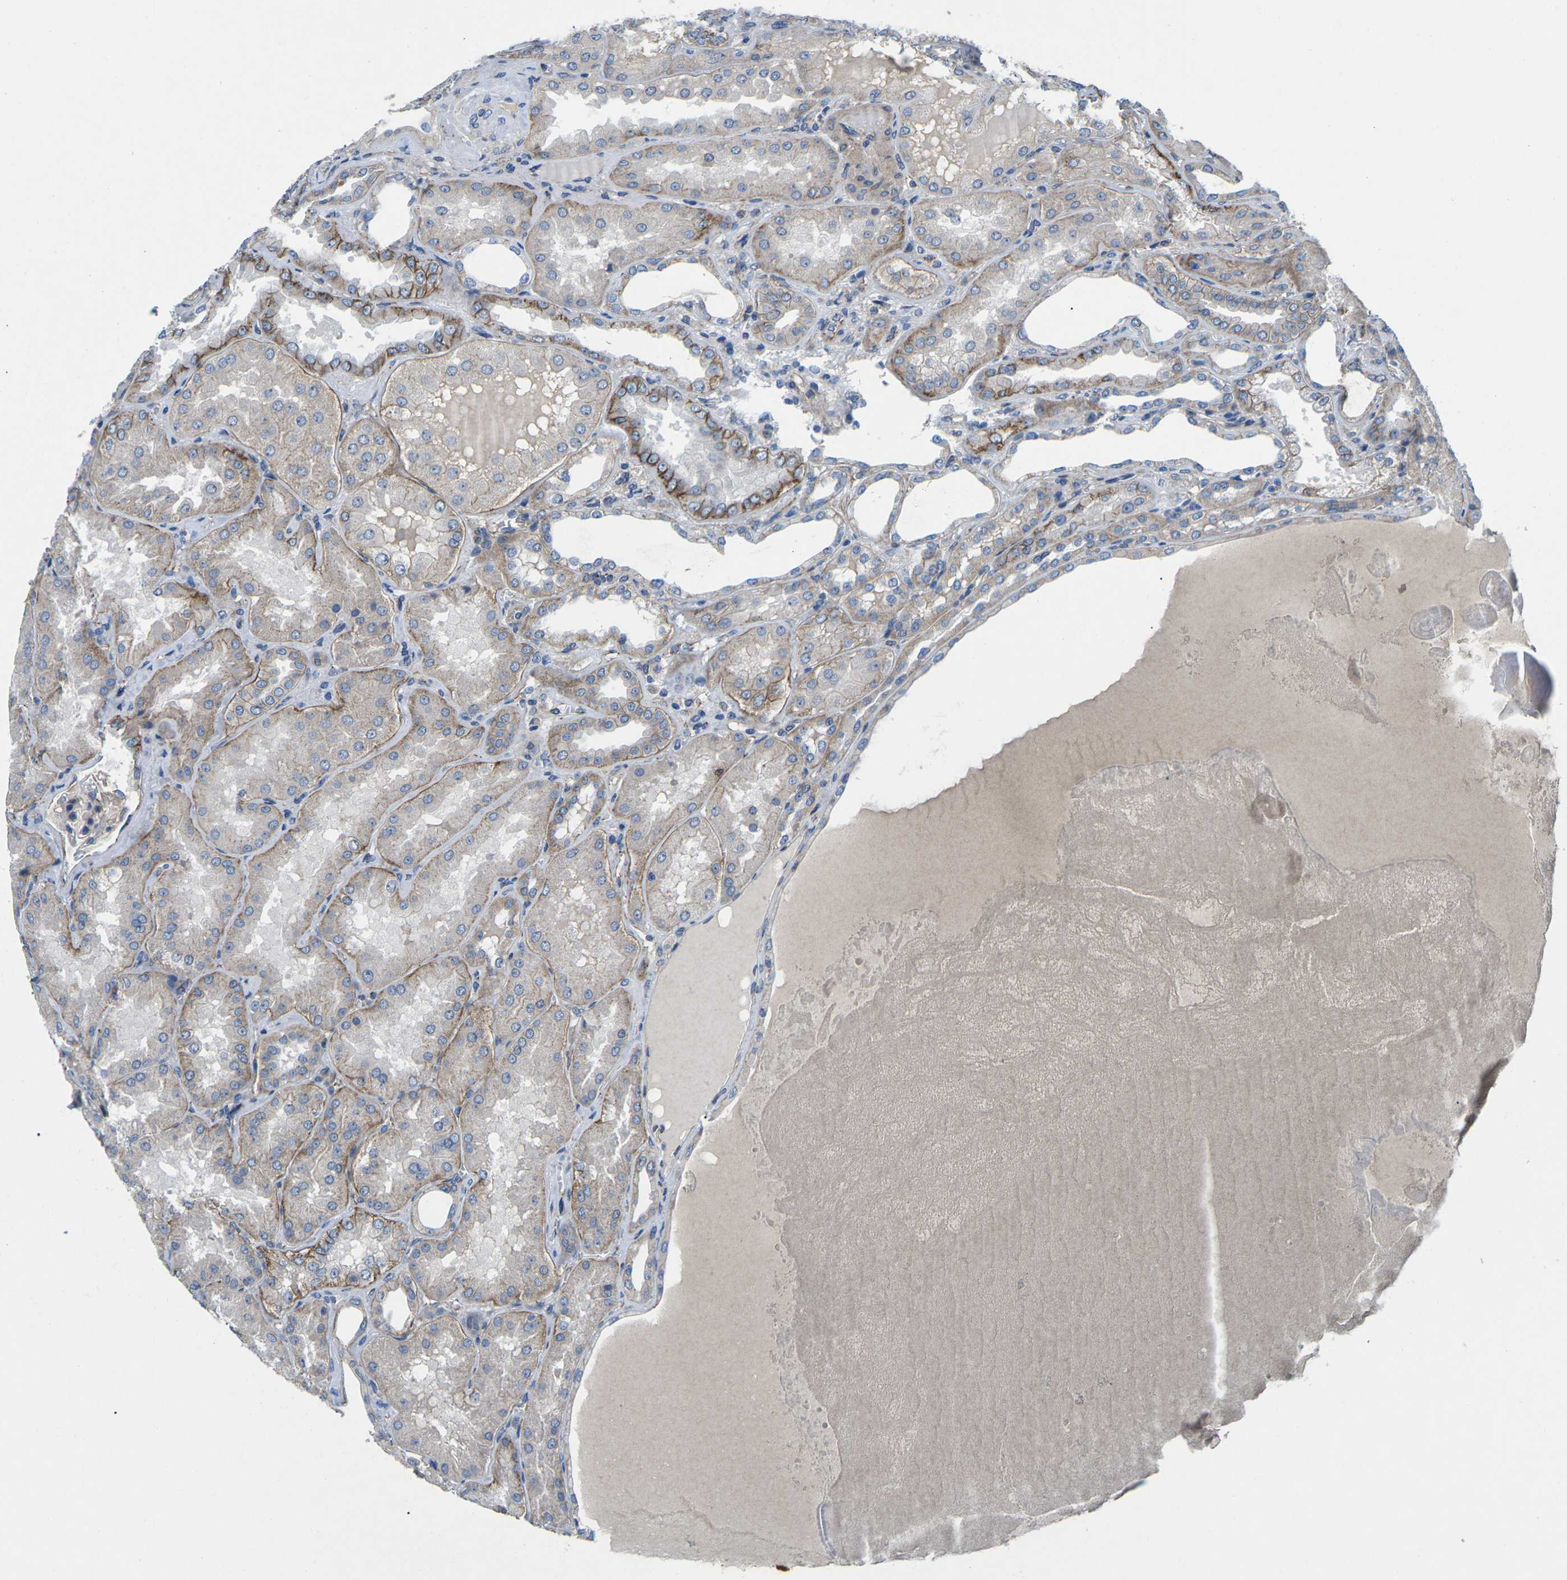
{"staining": {"intensity": "weak", "quantity": "25%-75%", "location": "cytoplasmic/membranous"}, "tissue": "kidney", "cell_type": "Cells in glomeruli", "image_type": "normal", "snomed": [{"axis": "morphology", "description": "Normal tissue, NOS"}, {"axis": "topography", "description": "Kidney"}], "caption": "A micrograph of human kidney stained for a protein reveals weak cytoplasmic/membranous brown staining in cells in glomeruli. The staining is performed using DAB (3,3'-diaminobenzidine) brown chromogen to label protein expression. The nuclei are counter-stained blue using hematoxylin.", "gene": "CTNND1", "patient": {"sex": "female", "age": 56}}